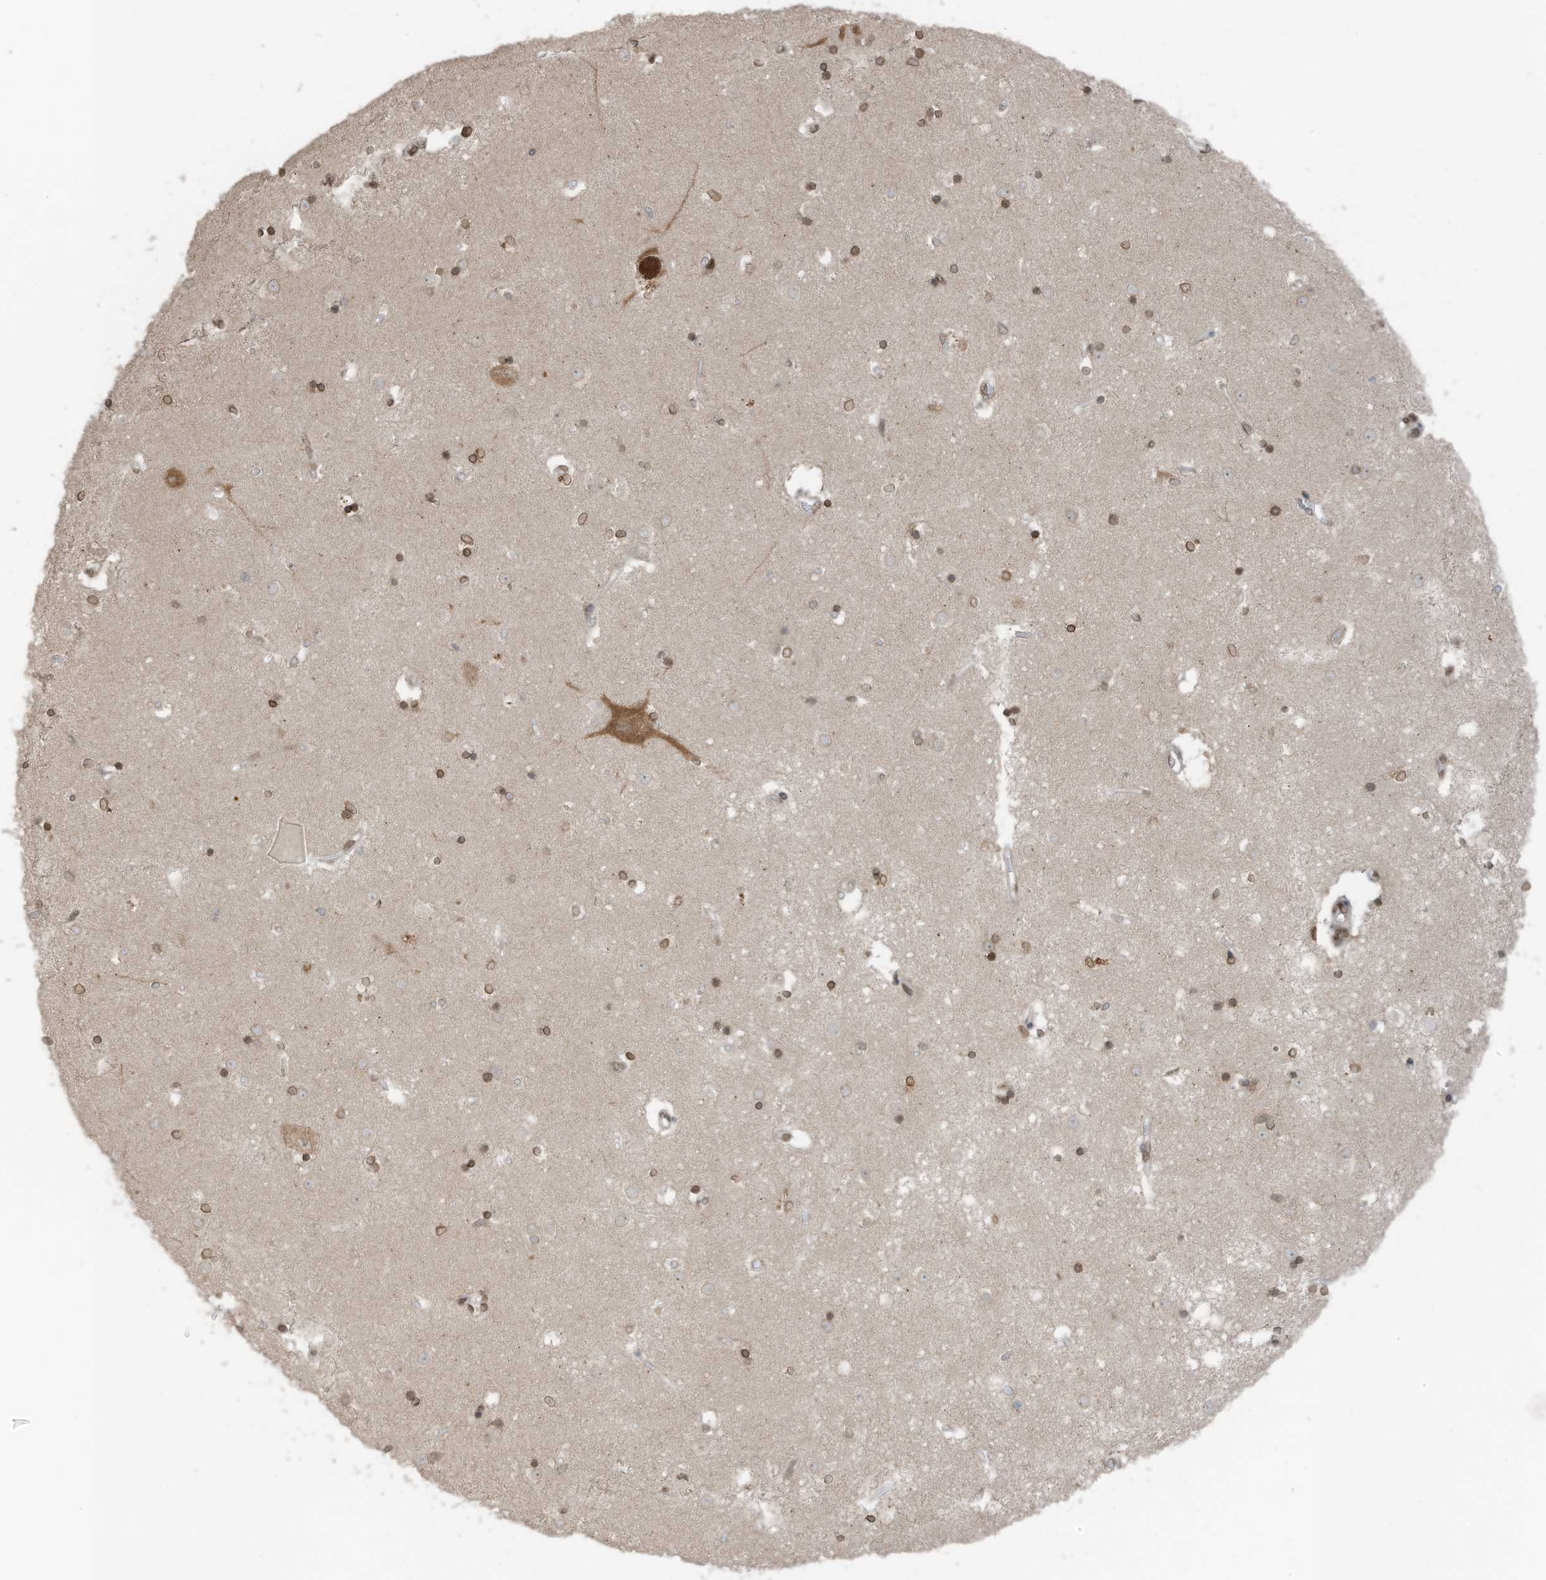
{"staining": {"intensity": "moderate", "quantity": ">75%", "location": "nuclear"}, "tissue": "caudate", "cell_type": "Glial cells", "image_type": "normal", "snomed": [{"axis": "morphology", "description": "Normal tissue, NOS"}, {"axis": "topography", "description": "Lateral ventricle wall"}], "caption": "Protein analysis of benign caudate reveals moderate nuclear staining in about >75% of glial cells.", "gene": "RABL3", "patient": {"sex": "male", "age": 45}}